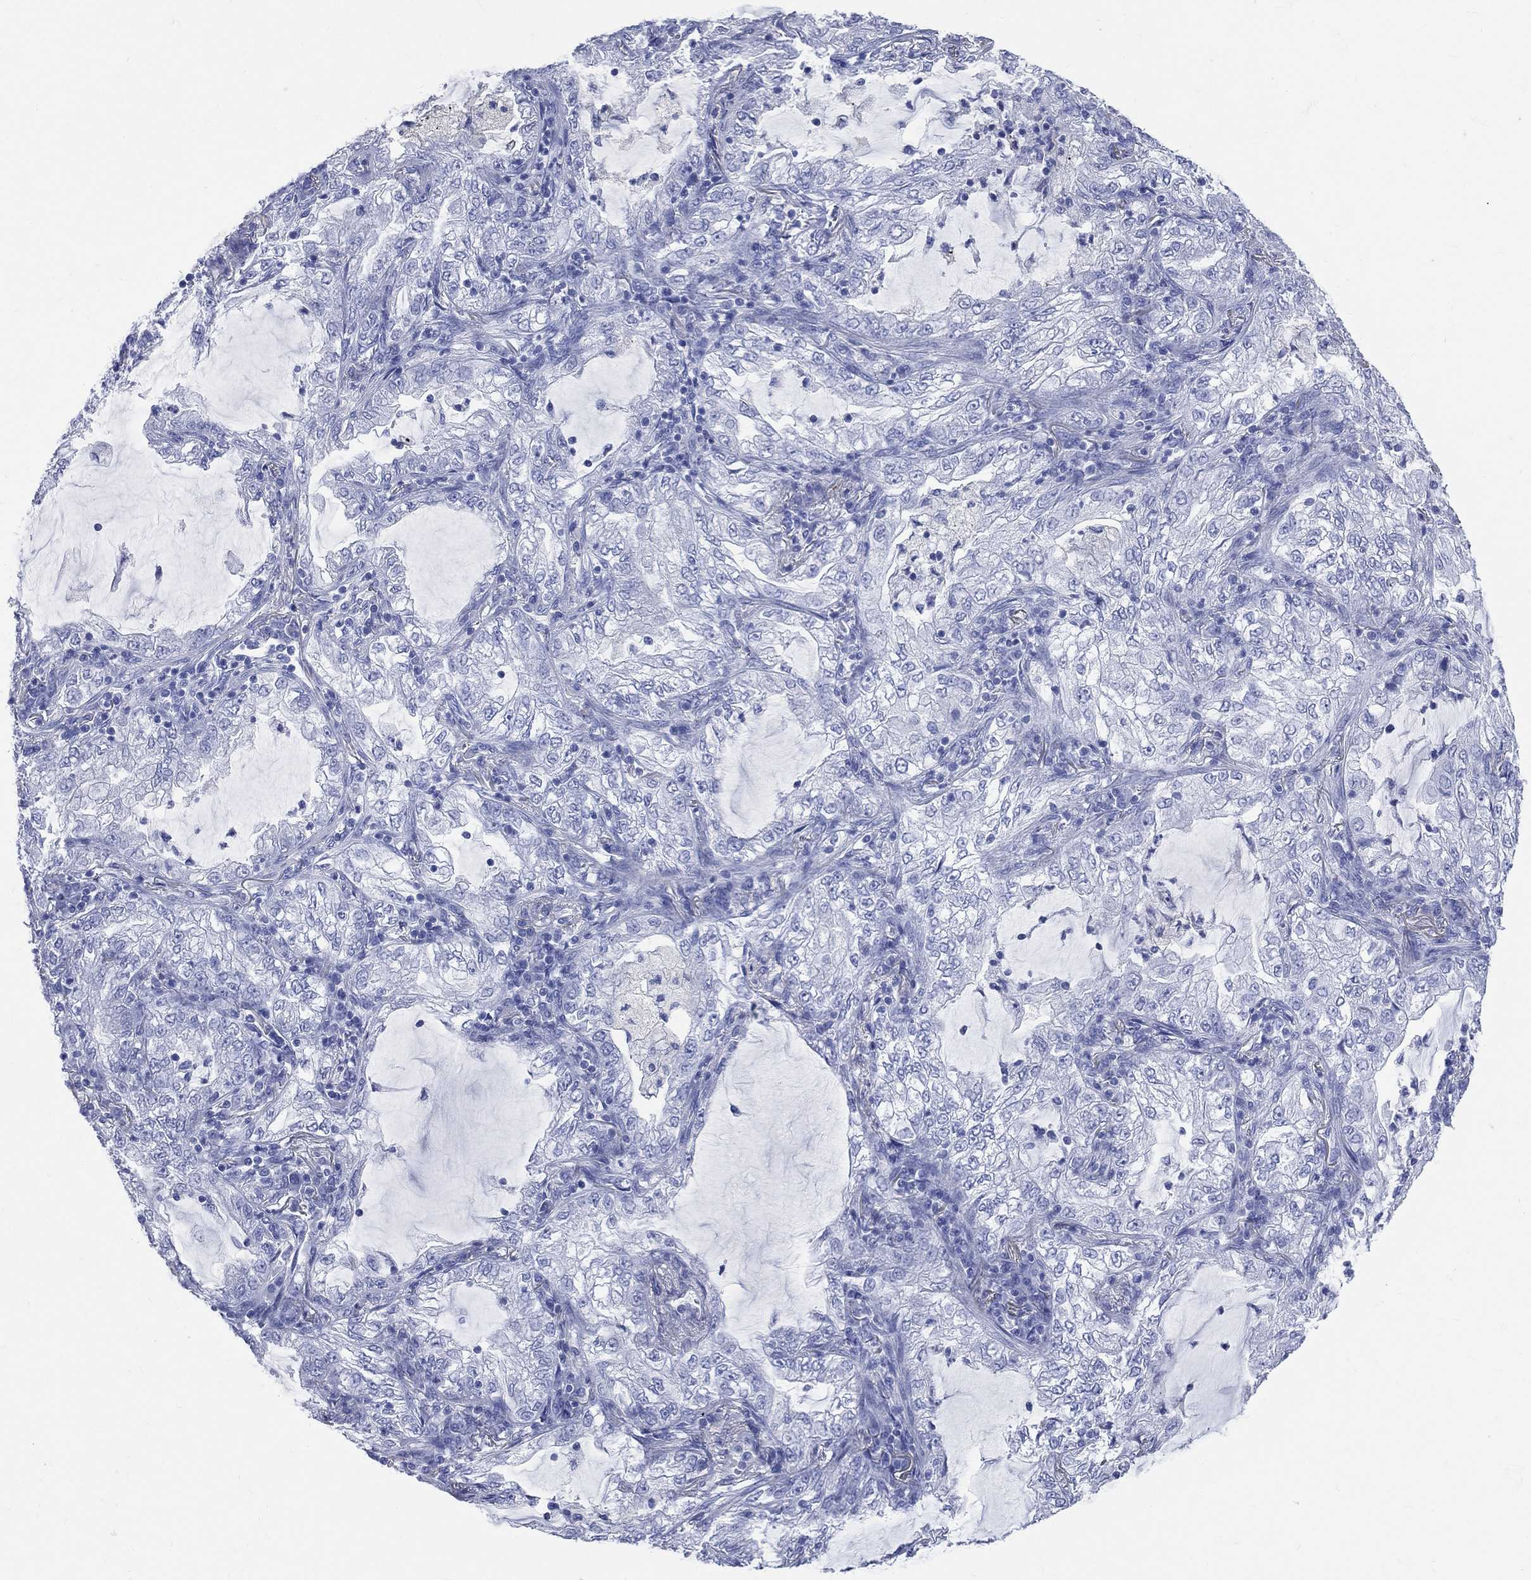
{"staining": {"intensity": "negative", "quantity": "none", "location": "none"}, "tissue": "lung cancer", "cell_type": "Tumor cells", "image_type": "cancer", "snomed": [{"axis": "morphology", "description": "Adenocarcinoma, NOS"}, {"axis": "topography", "description": "Lung"}], "caption": "DAB (3,3'-diaminobenzidine) immunohistochemical staining of lung adenocarcinoma reveals no significant staining in tumor cells.", "gene": "SYP", "patient": {"sex": "female", "age": 73}}